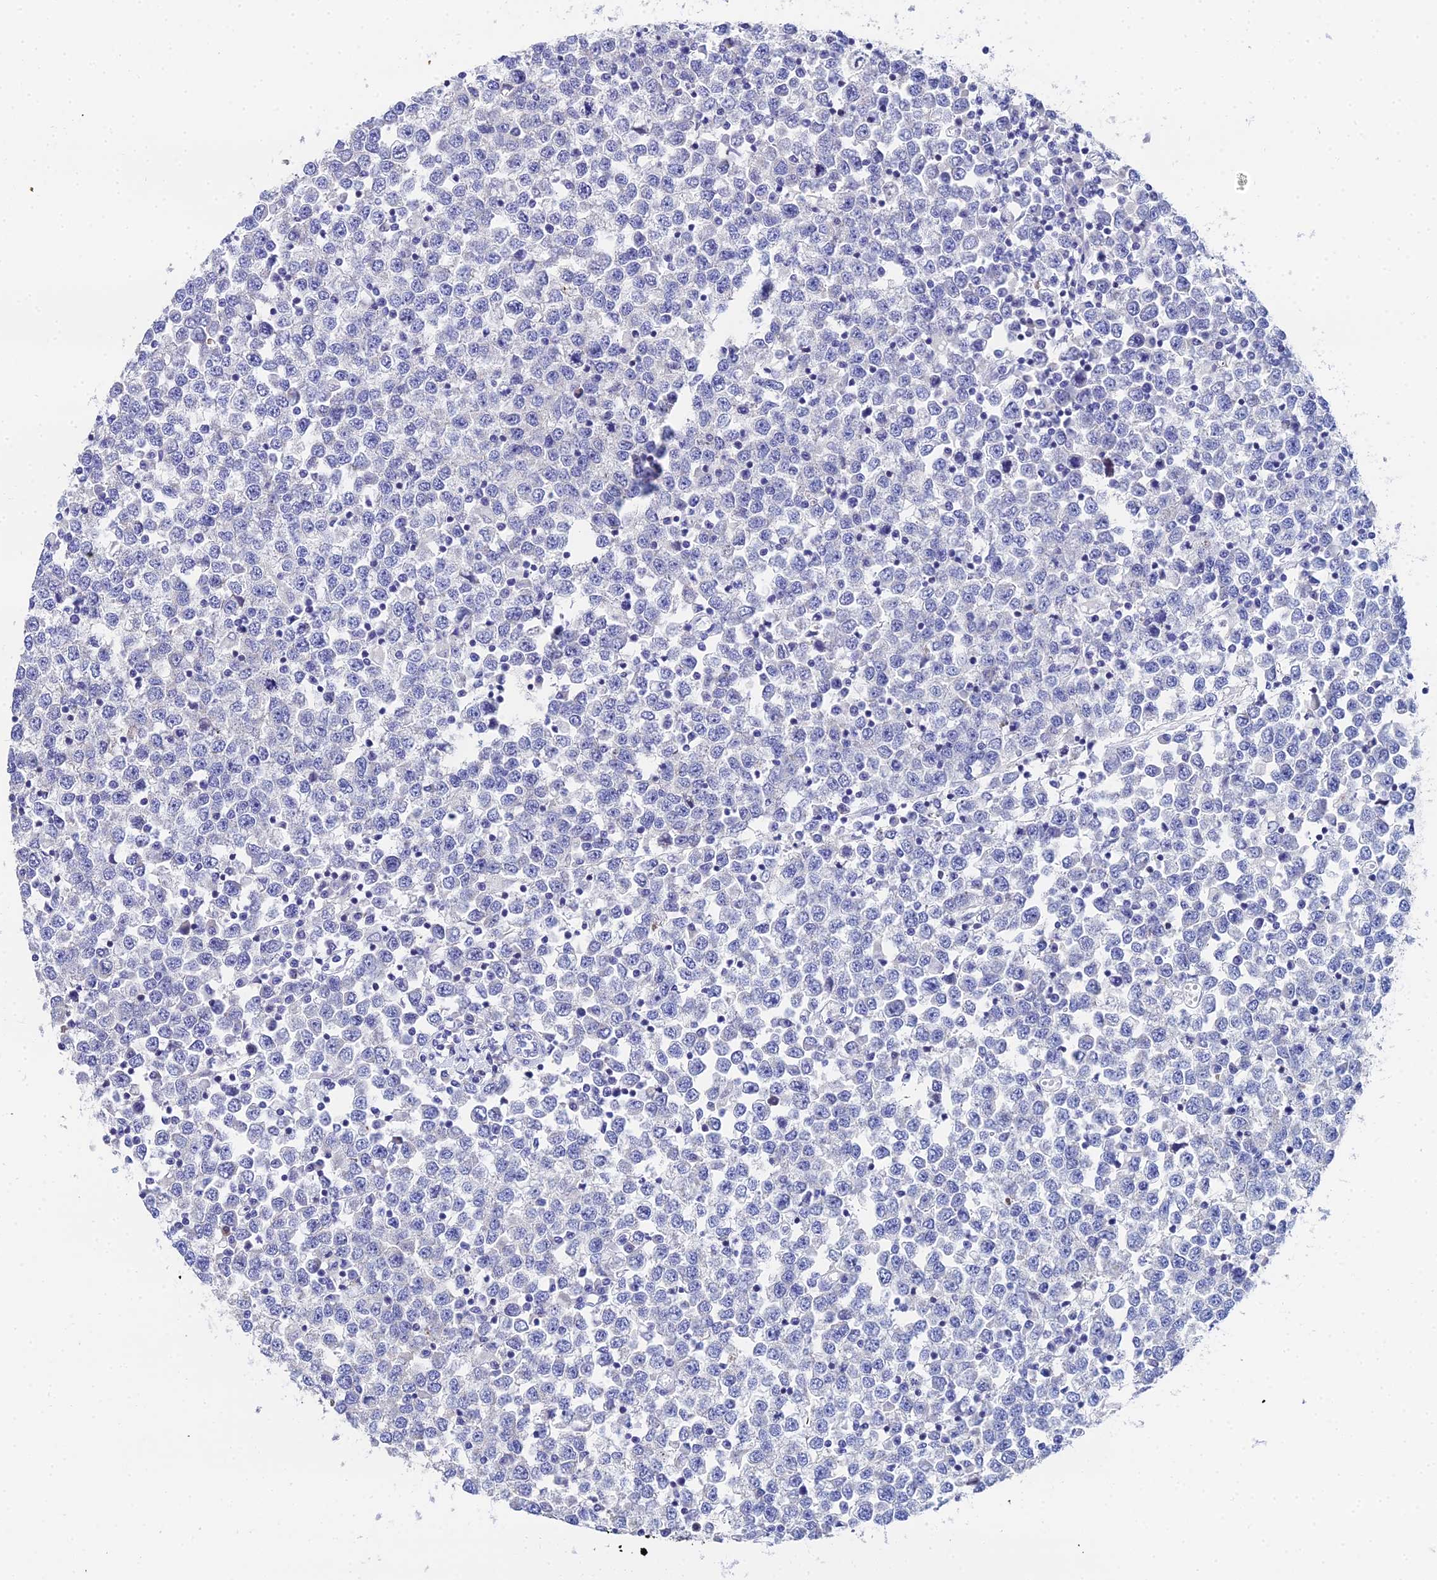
{"staining": {"intensity": "negative", "quantity": "none", "location": "none"}, "tissue": "testis cancer", "cell_type": "Tumor cells", "image_type": "cancer", "snomed": [{"axis": "morphology", "description": "Seminoma, NOS"}, {"axis": "topography", "description": "Testis"}], "caption": "Immunohistochemistry (IHC) photomicrograph of neoplastic tissue: human testis cancer (seminoma) stained with DAB (3,3'-diaminobenzidine) exhibits no significant protein staining in tumor cells.", "gene": "OCM", "patient": {"sex": "male", "age": 65}}